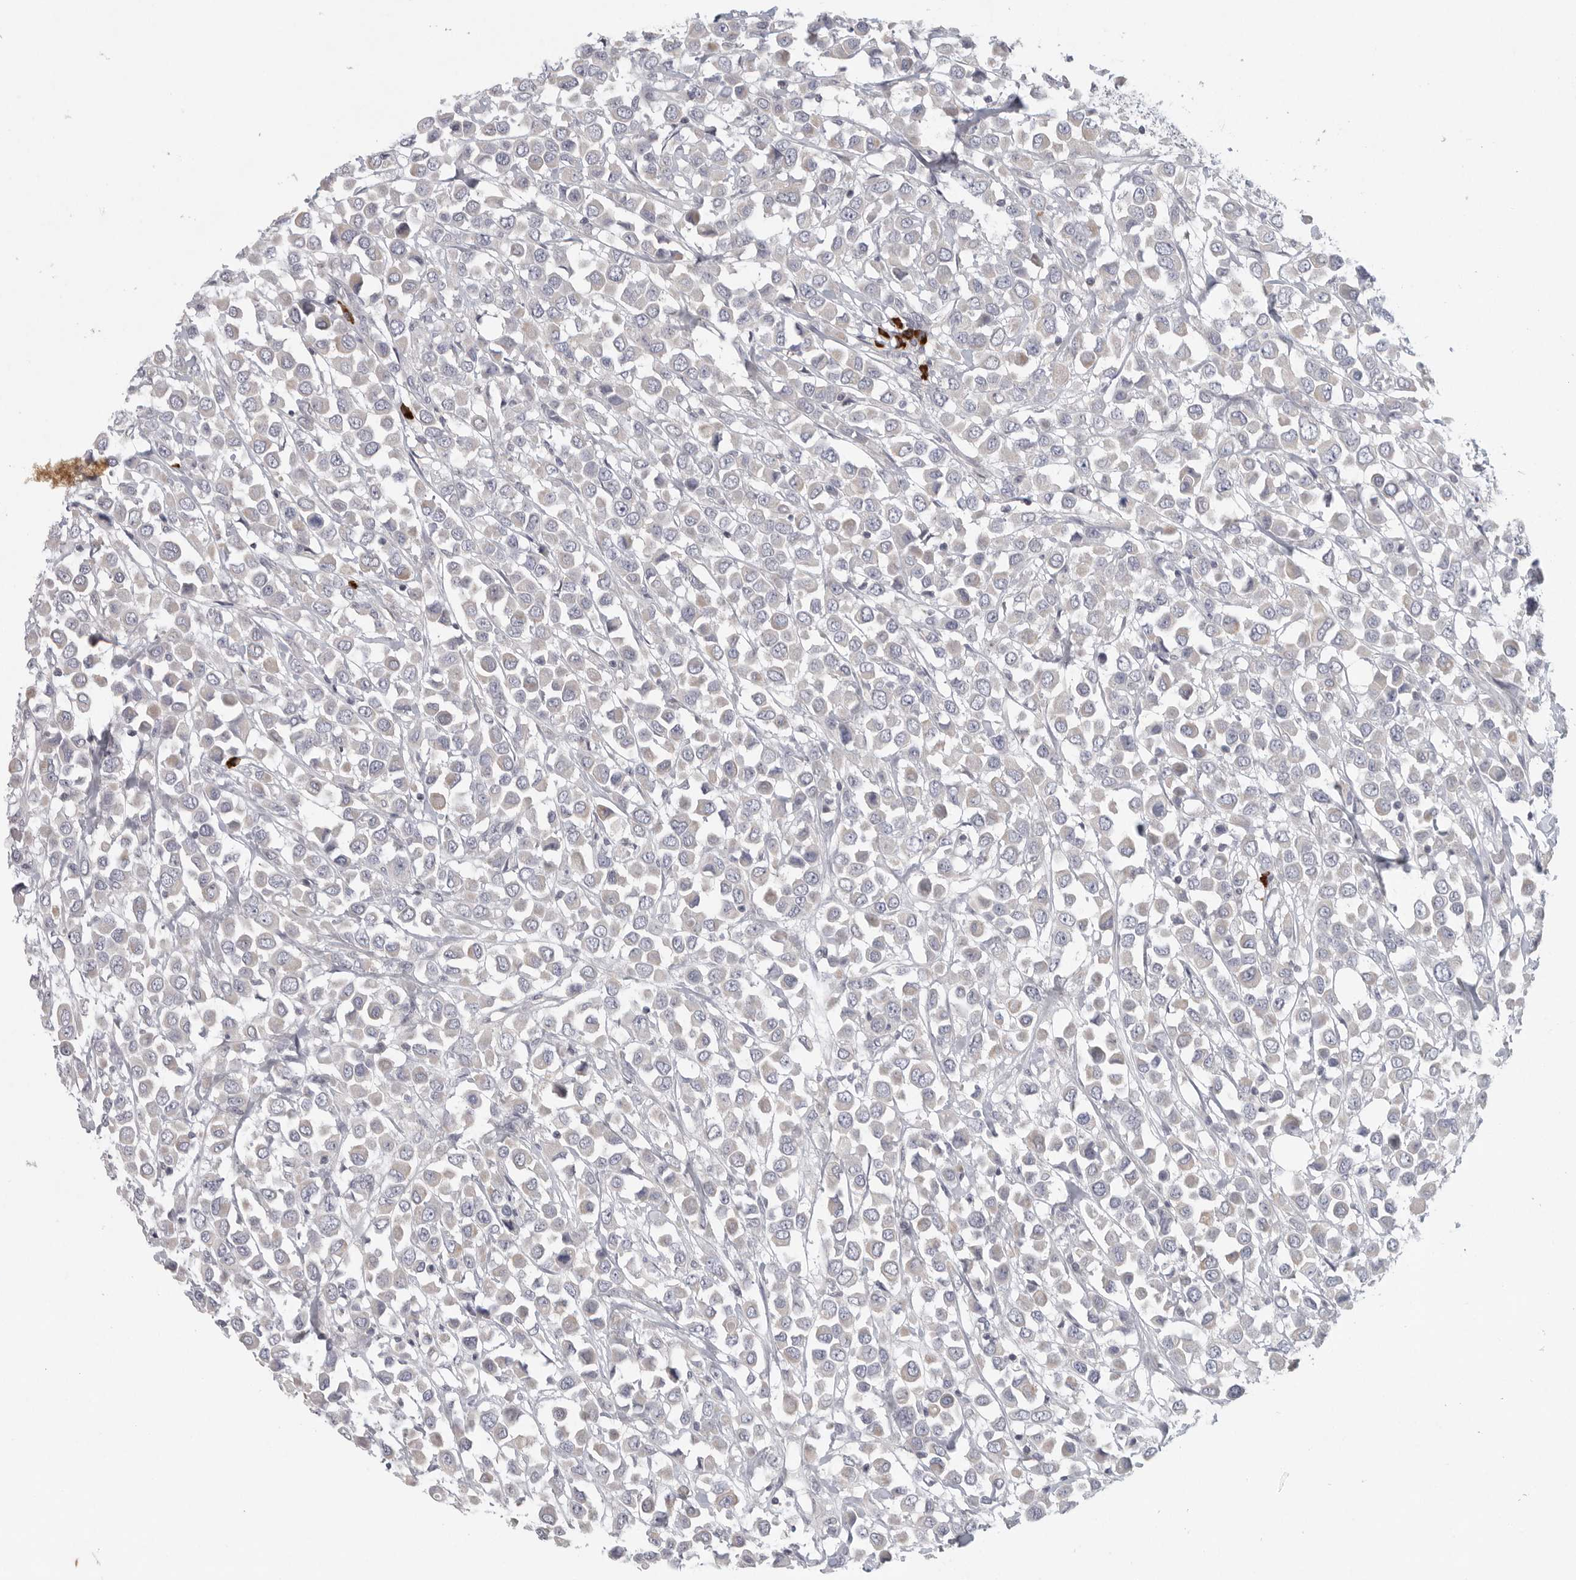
{"staining": {"intensity": "negative", "quantity": "none", "location": "none"}, "tissue": "breast cancer", "cell_type": "Tumor cells", "image_type": "cancer", "snomed": [{"axis": "morphology", "description": "Duct carcinoma"}, {"axis": "topography", "description": "Breast"}], "caption": "There is no significant positivity in tumor cells of infiltrating ductal carcinoma (breast). Brightfield microscopy of immunohistochemistry stained with DAB (brown) and hematoxylin (blue), captured at high magnification.", "gene": "TMEM69", "patient": {"sex": "female", "age": 61}}